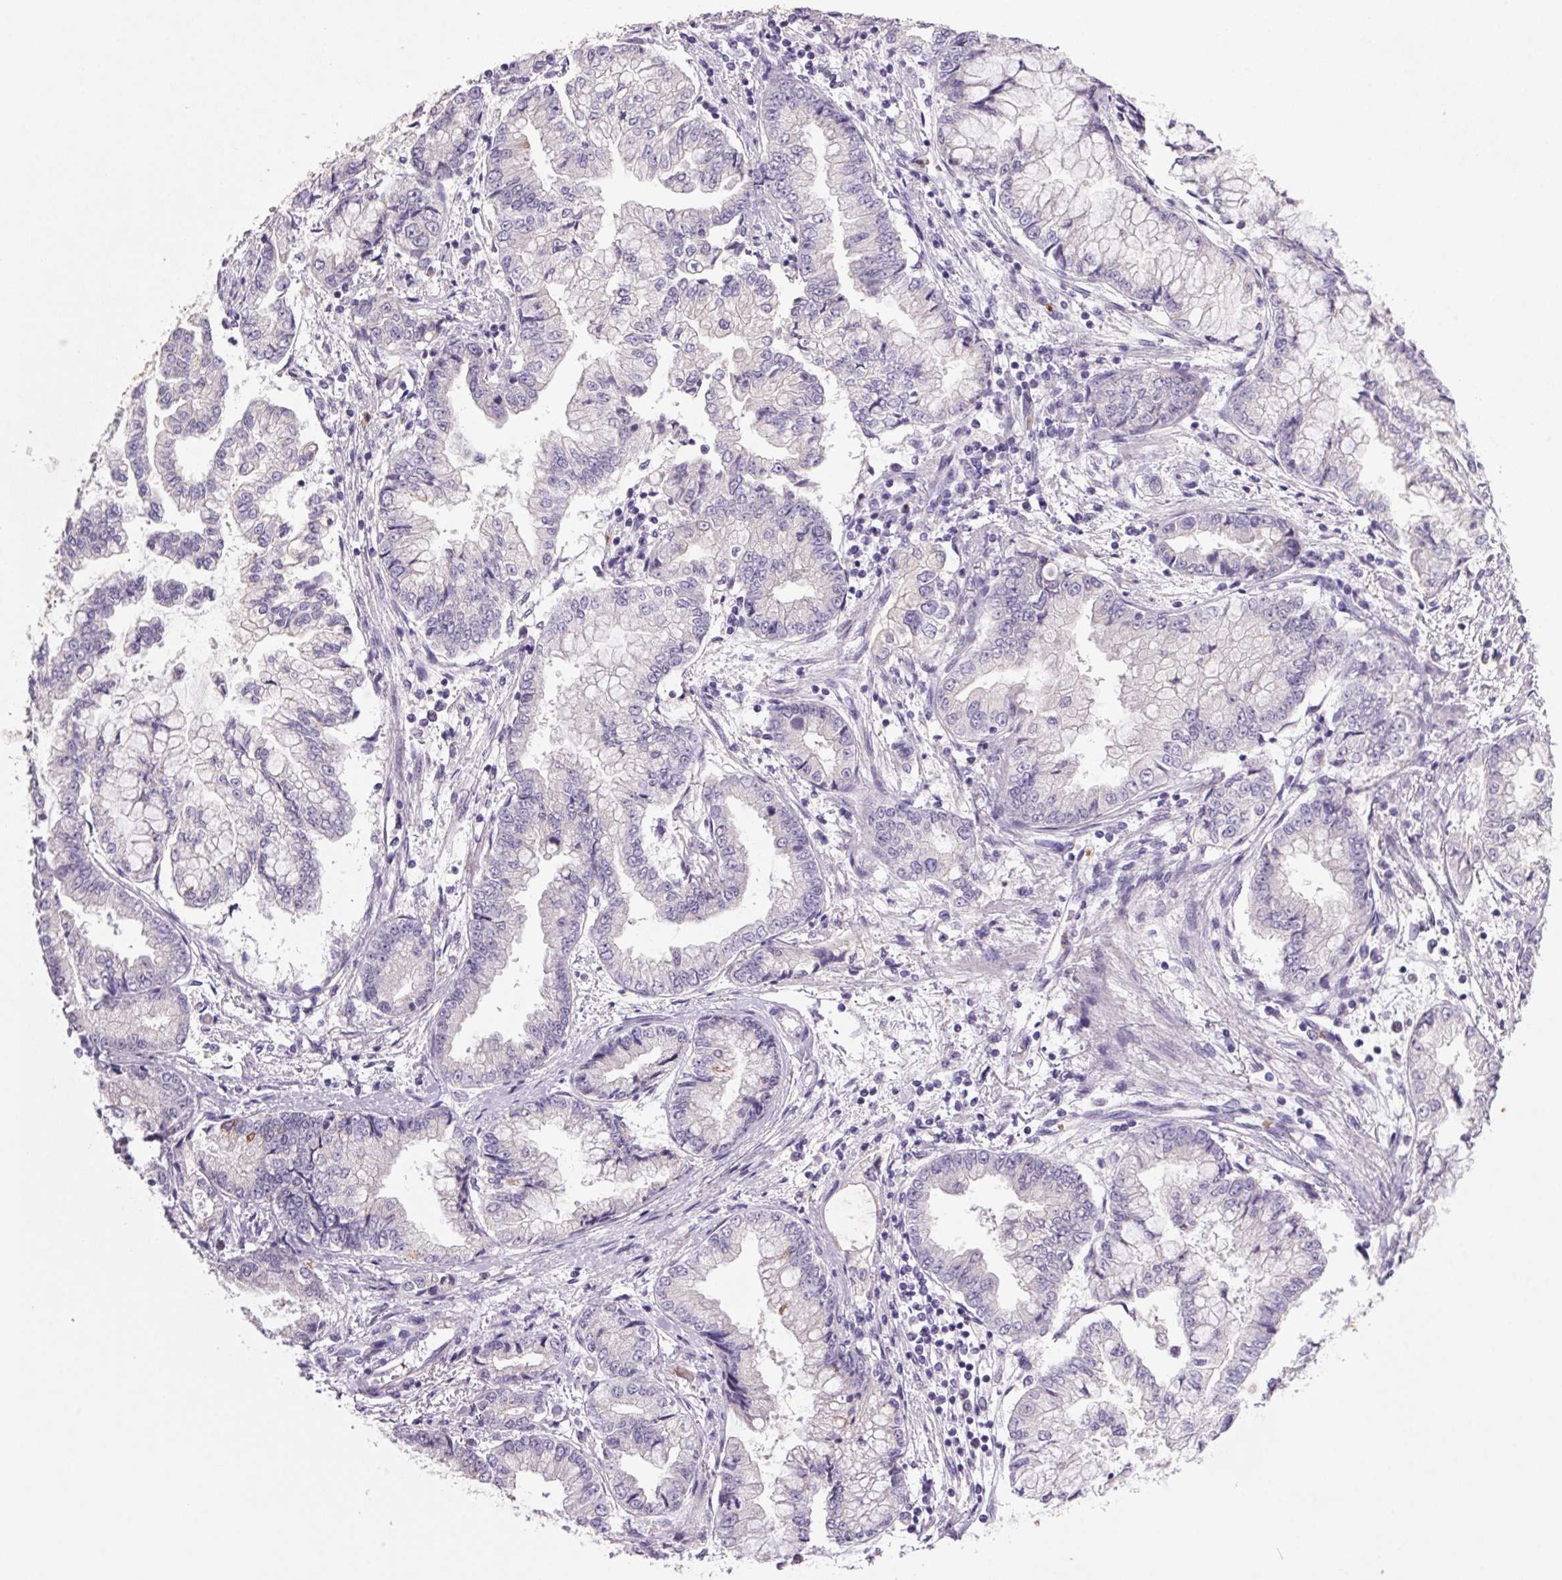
{"staining": {"intensity": "moderate", "quantity": "<25%", "location": "cytoplasmic/membranous"}, "tissue": "stomach cancer", "cell_type": "Tumor cells", "image_type": "cancer", "snomed": [{"axis": "morphology", "description": "Adenocarcinoma, NOS"}, {"axis": "topography", "description": "Stomach, upper"}], "caption": "Immunohistochemical staining of human adenocarcinoma (stomach) shows low levels of moderate cytoplasmic/membranous protein staining in approximately <25% of tumor cells.", "gene": "TRDN", "patient": {"sex": "female", "age": 74}}